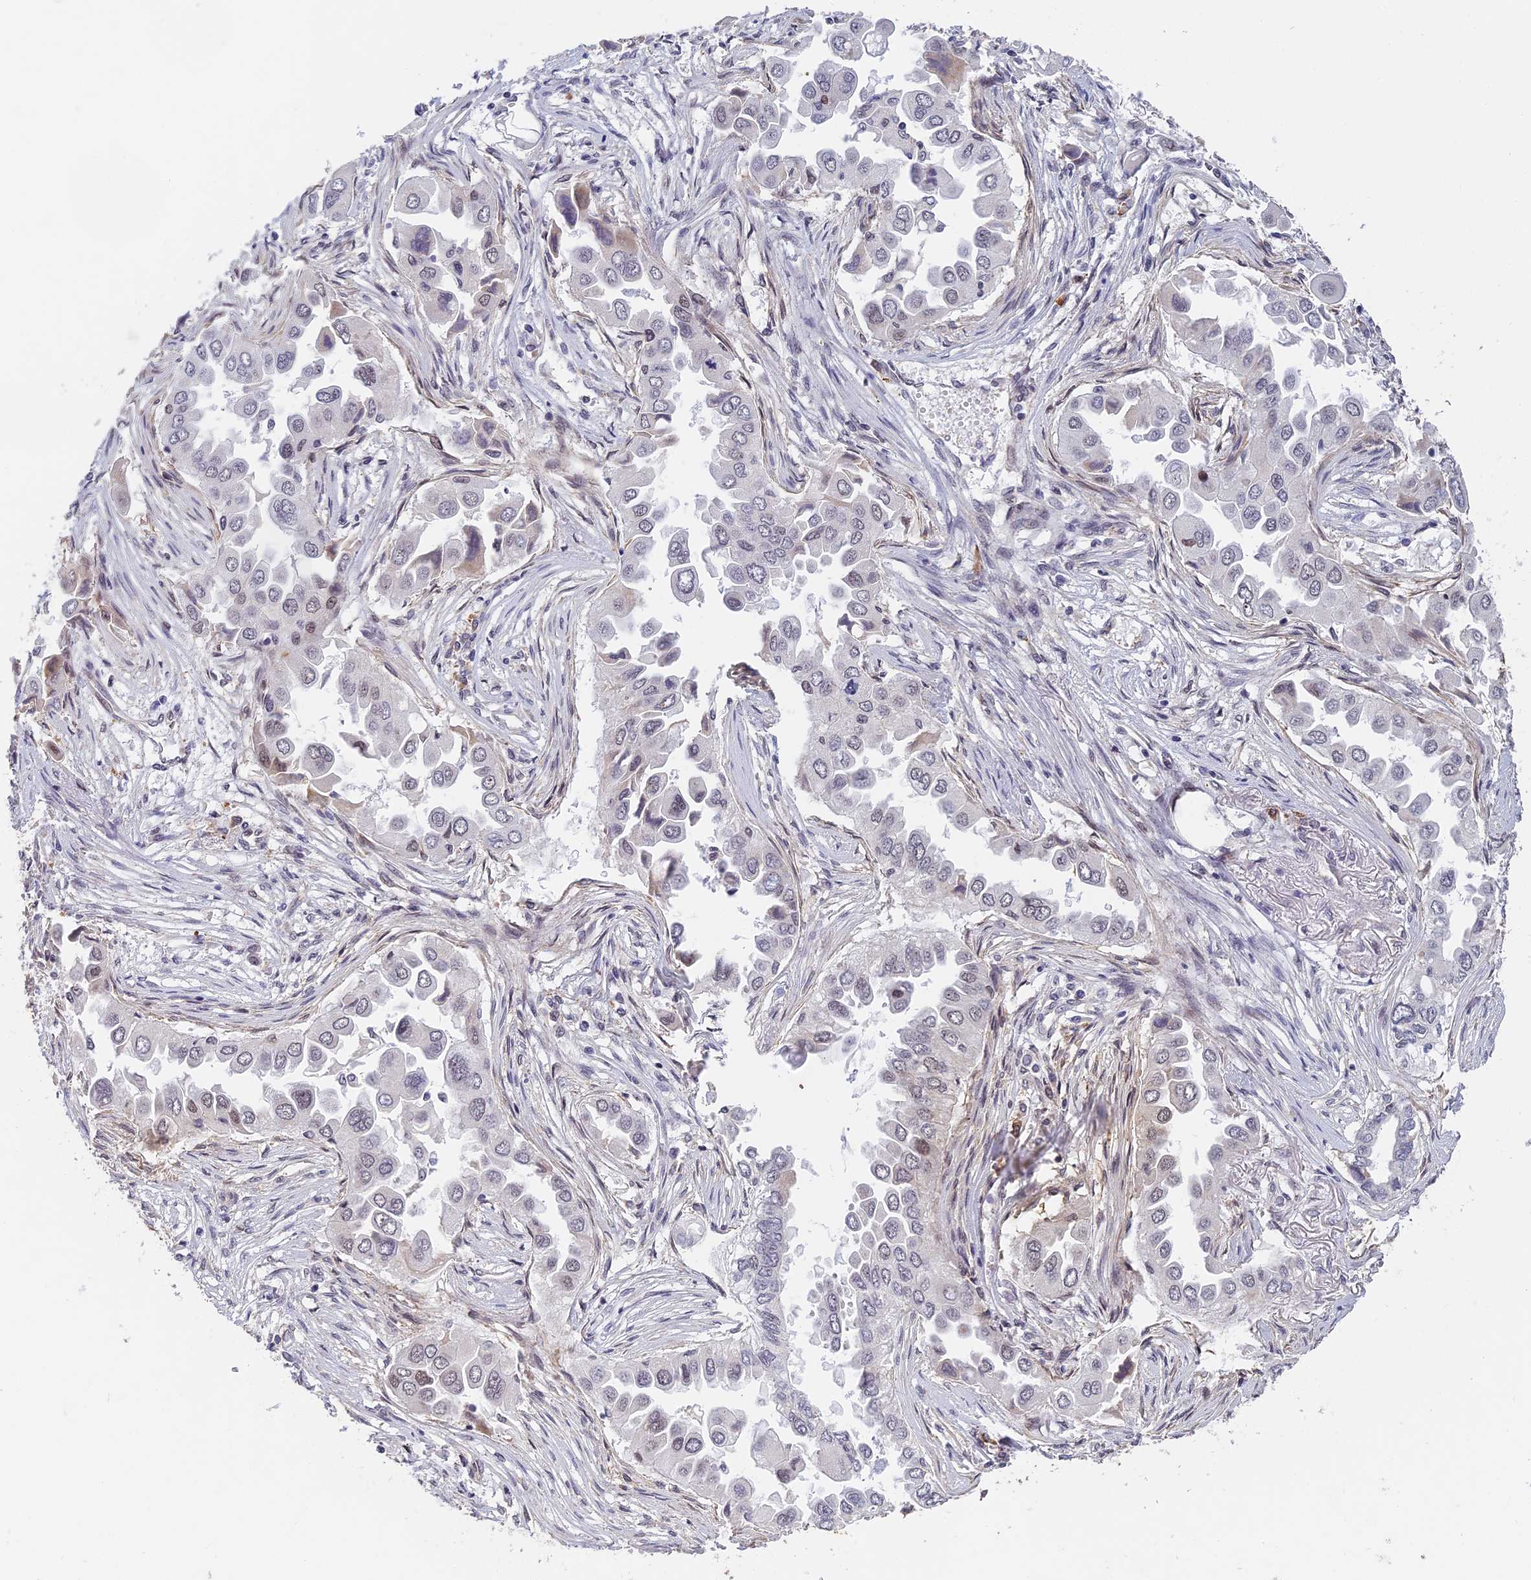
{"staining": {"intensity": "negative", "quantity": "none", "location": "none"}, "tissue": "lung cancer", "cell_type": "Tumor cells", "image_type": "cancer", "snomed": [{"axis": "morphology", "description": "Adenocarcinoma, NOS"}, {"axis": "topography", "description": "Lung"}], "caption": "This photomicrograph is of lung cancer stained with IHC to label a protein in brown with the nuclei are counter-stained blue. There is no positivity in tumor cells.", "gene": "MORF4L1", "patient": {"sex": "female", "age": 76}}